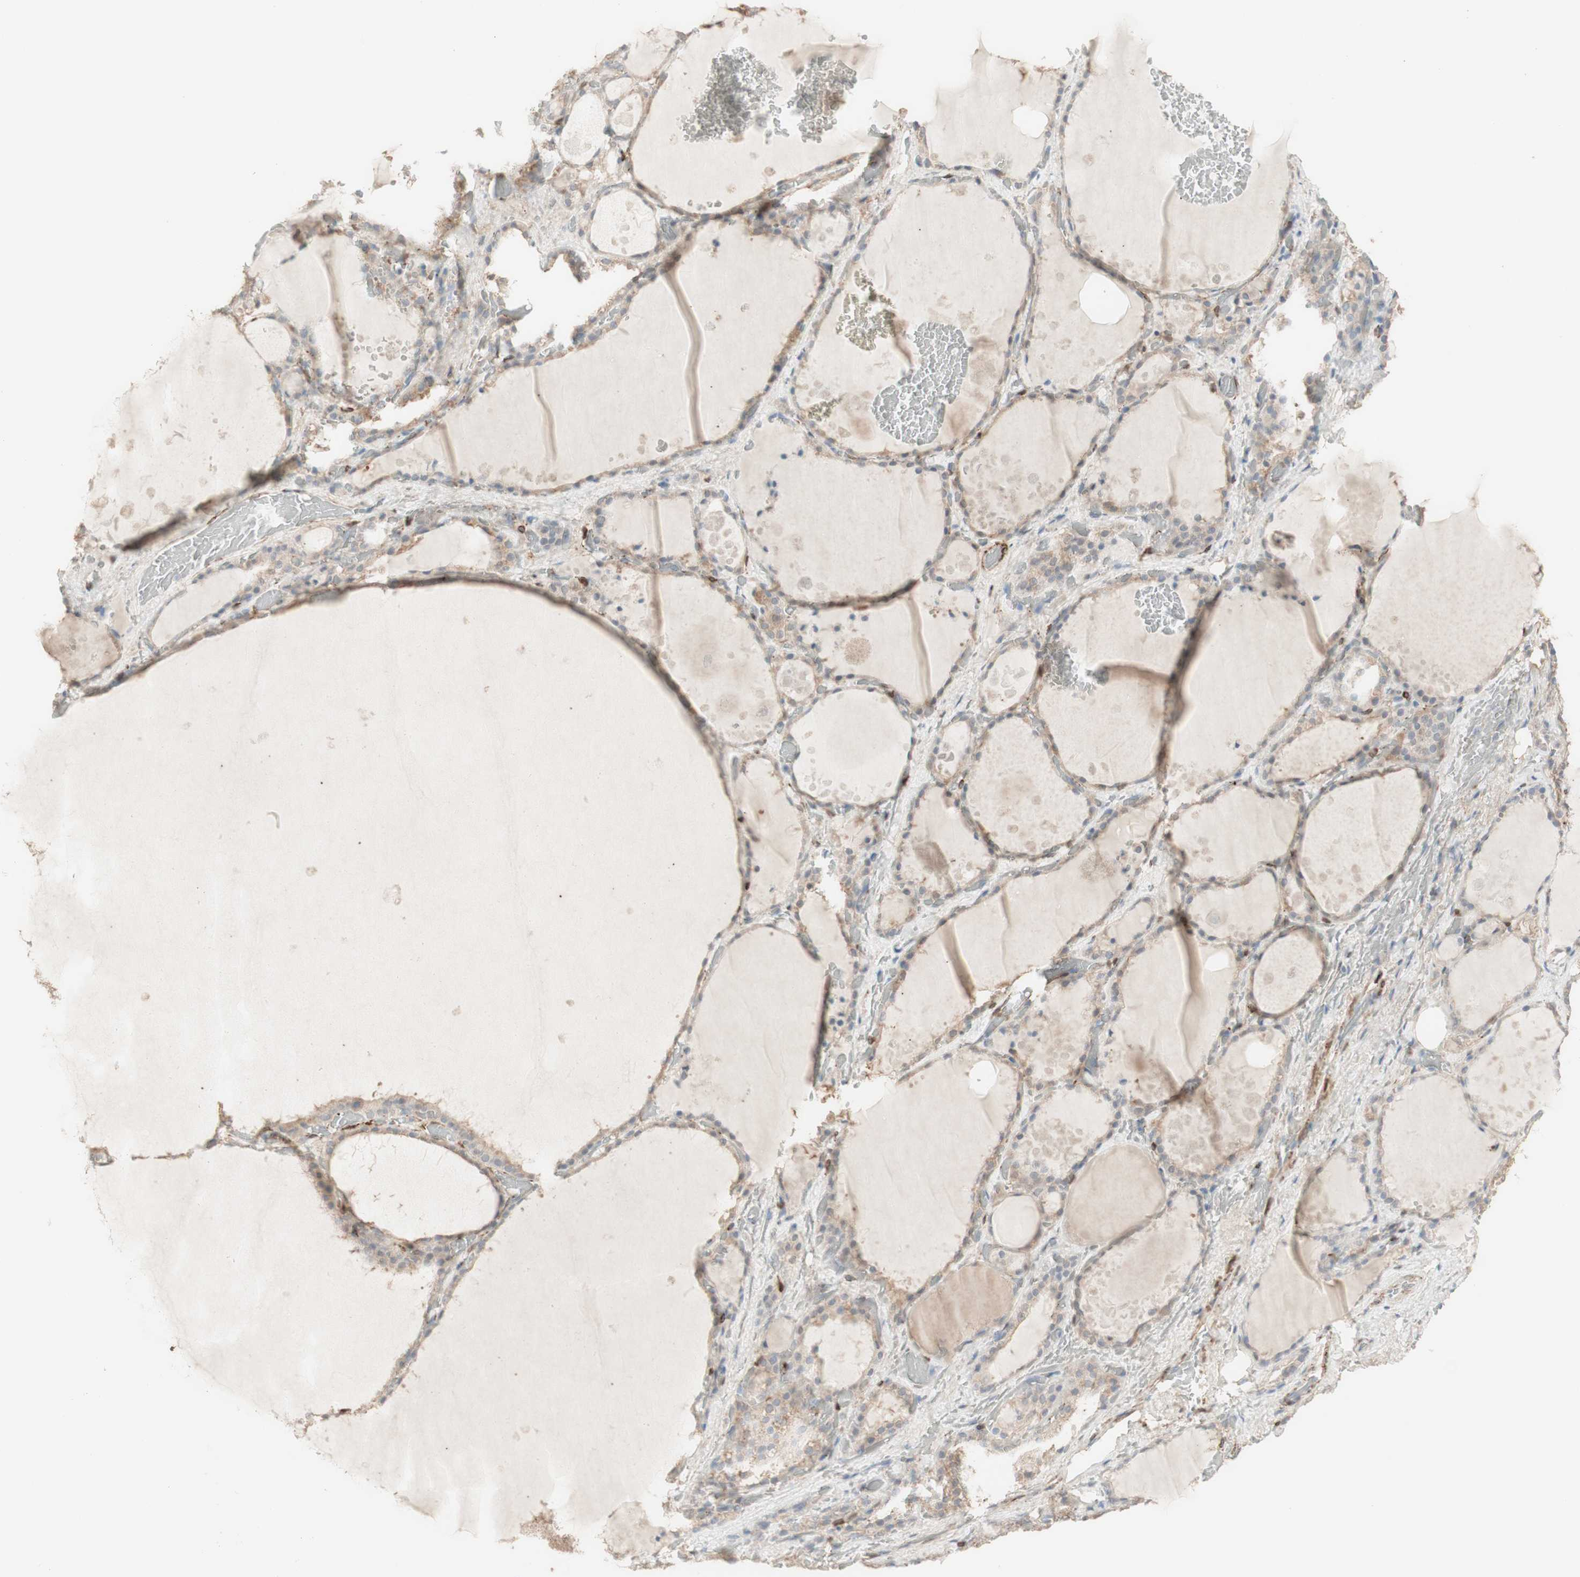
{"staining": {"intensity": "weak", "quantity": ">75%", "location": "cytoplasmic/membranous"}, "tissue": "thyroid gland", "cell_type": "Glandular cells", "image_type": "normal", "snomed": [{"axis": "morphology", "description": "Normal tissue, NOS"}, {"axis": "topography", "description": "Thyroid gland"}], "caption": "Immunohistochemical staining of benign thyroid gland demonstrates weak cytoplasmic/membranous protein staining in about >75% of glandular cells. (brown staining indicates protein expression, while blue staining denotes nuclei).", "gene": "MUC3A", "patient": {"sex": "male", "age": 61}}